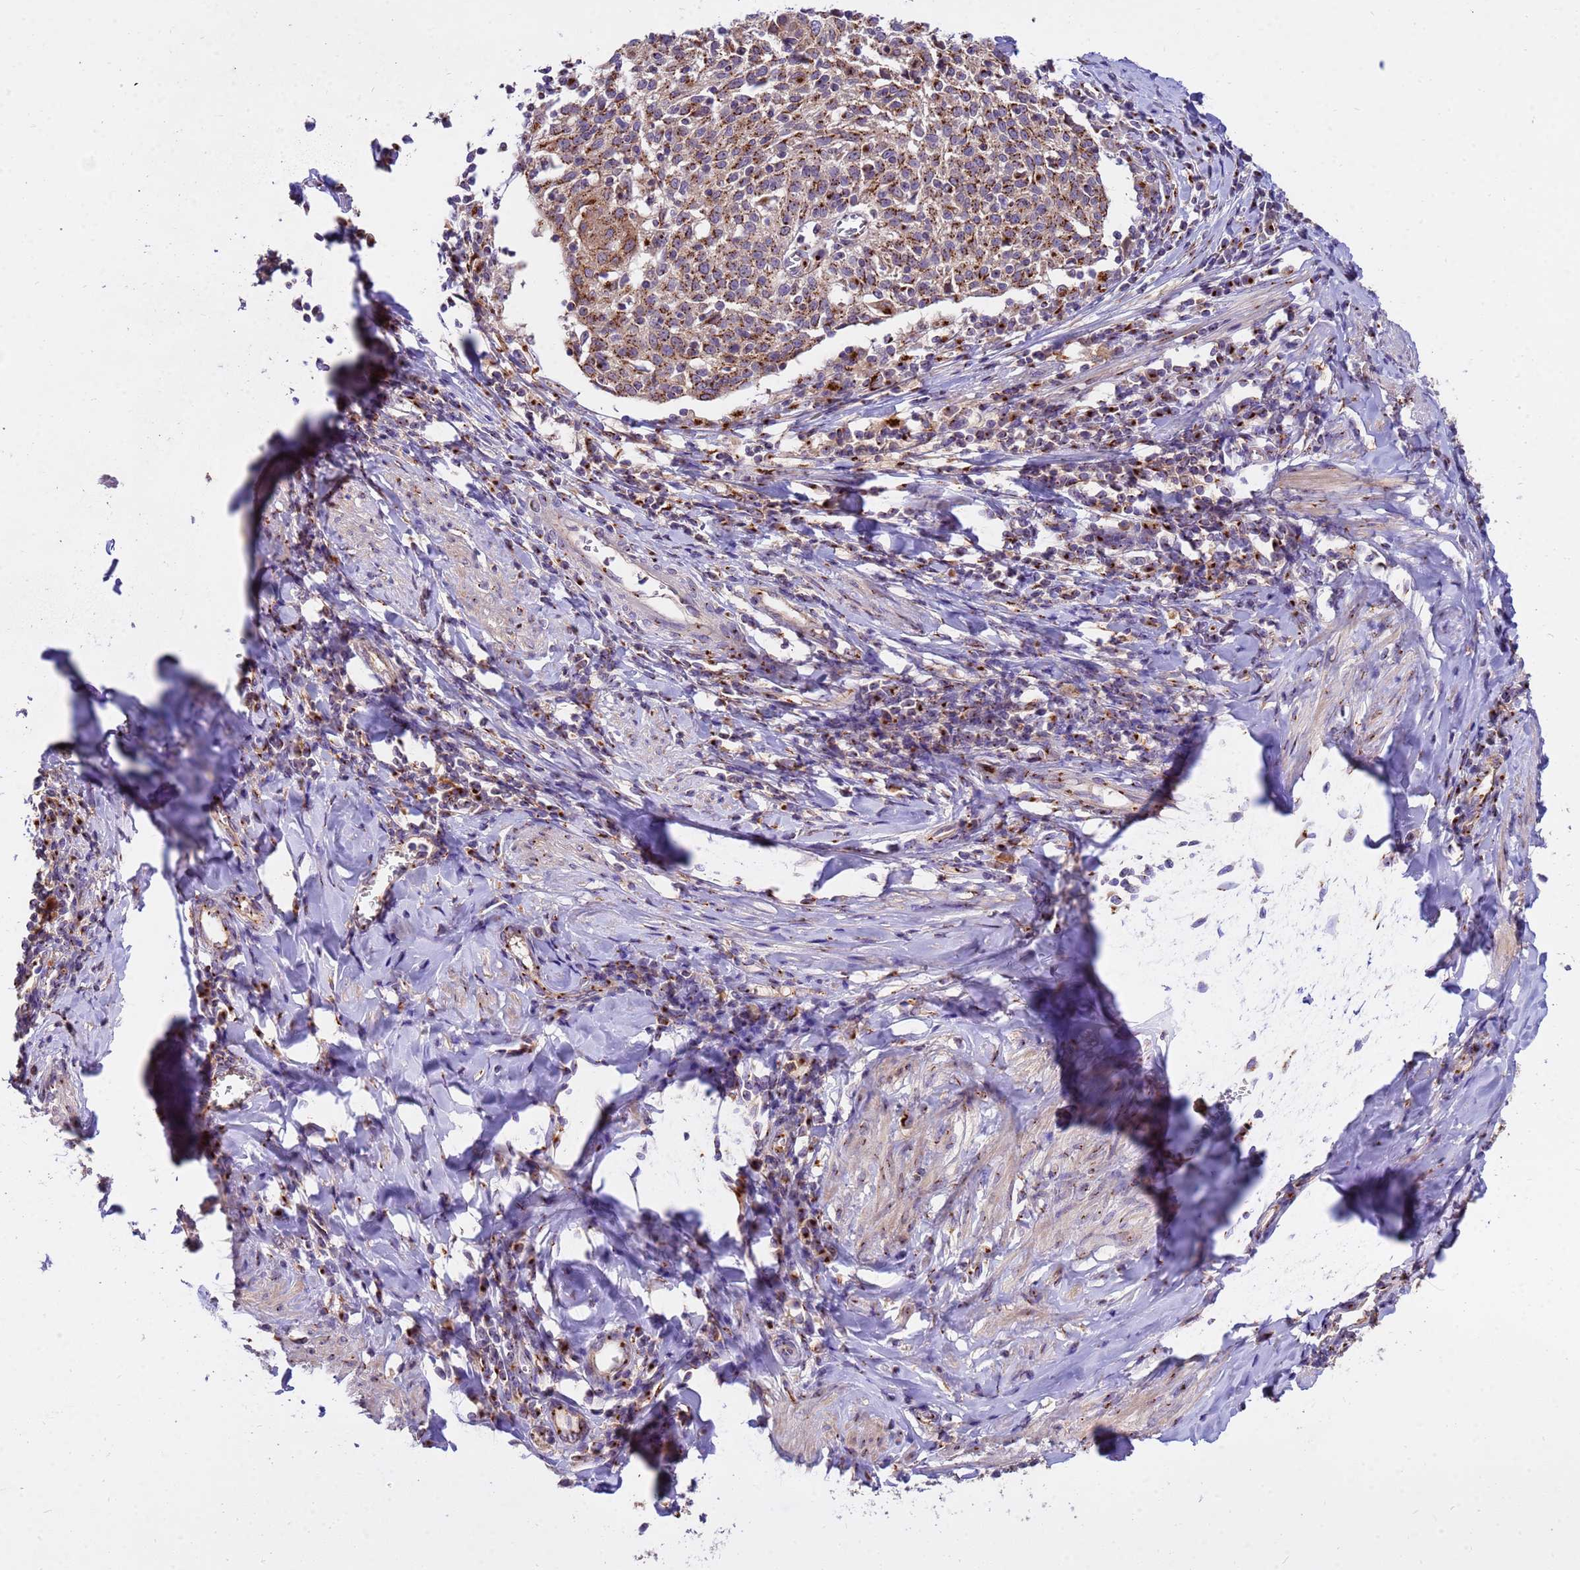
{"staining": {"intensity": "moderate", "quantity": ">75%", "location": "cytoplasmic/membranous"}, "tissue": "cervical cancer", "cell_type": "Tumor cells", "image_type": "cancer", "snomed": [{"axis": "morphology", "description": "Squamous cell carcinoma, NOS"}, {"axis": "topography", "description": "Cervix"}], "caption": "Immunohistochemistry staining of cervical squamous cell carcinoma, which exhibits medium levels of moderate cytoplasmic/membranous expression in about >75% of tumor cells indicating moderate cytoplasmic/membranous protein expression. The staining was performed using DAB (brown) for protein detection and nuclei were counterstained in hematoxylin (blue).", "gene": "HPS3", "patient": {"sex": "female", "age": 52}}